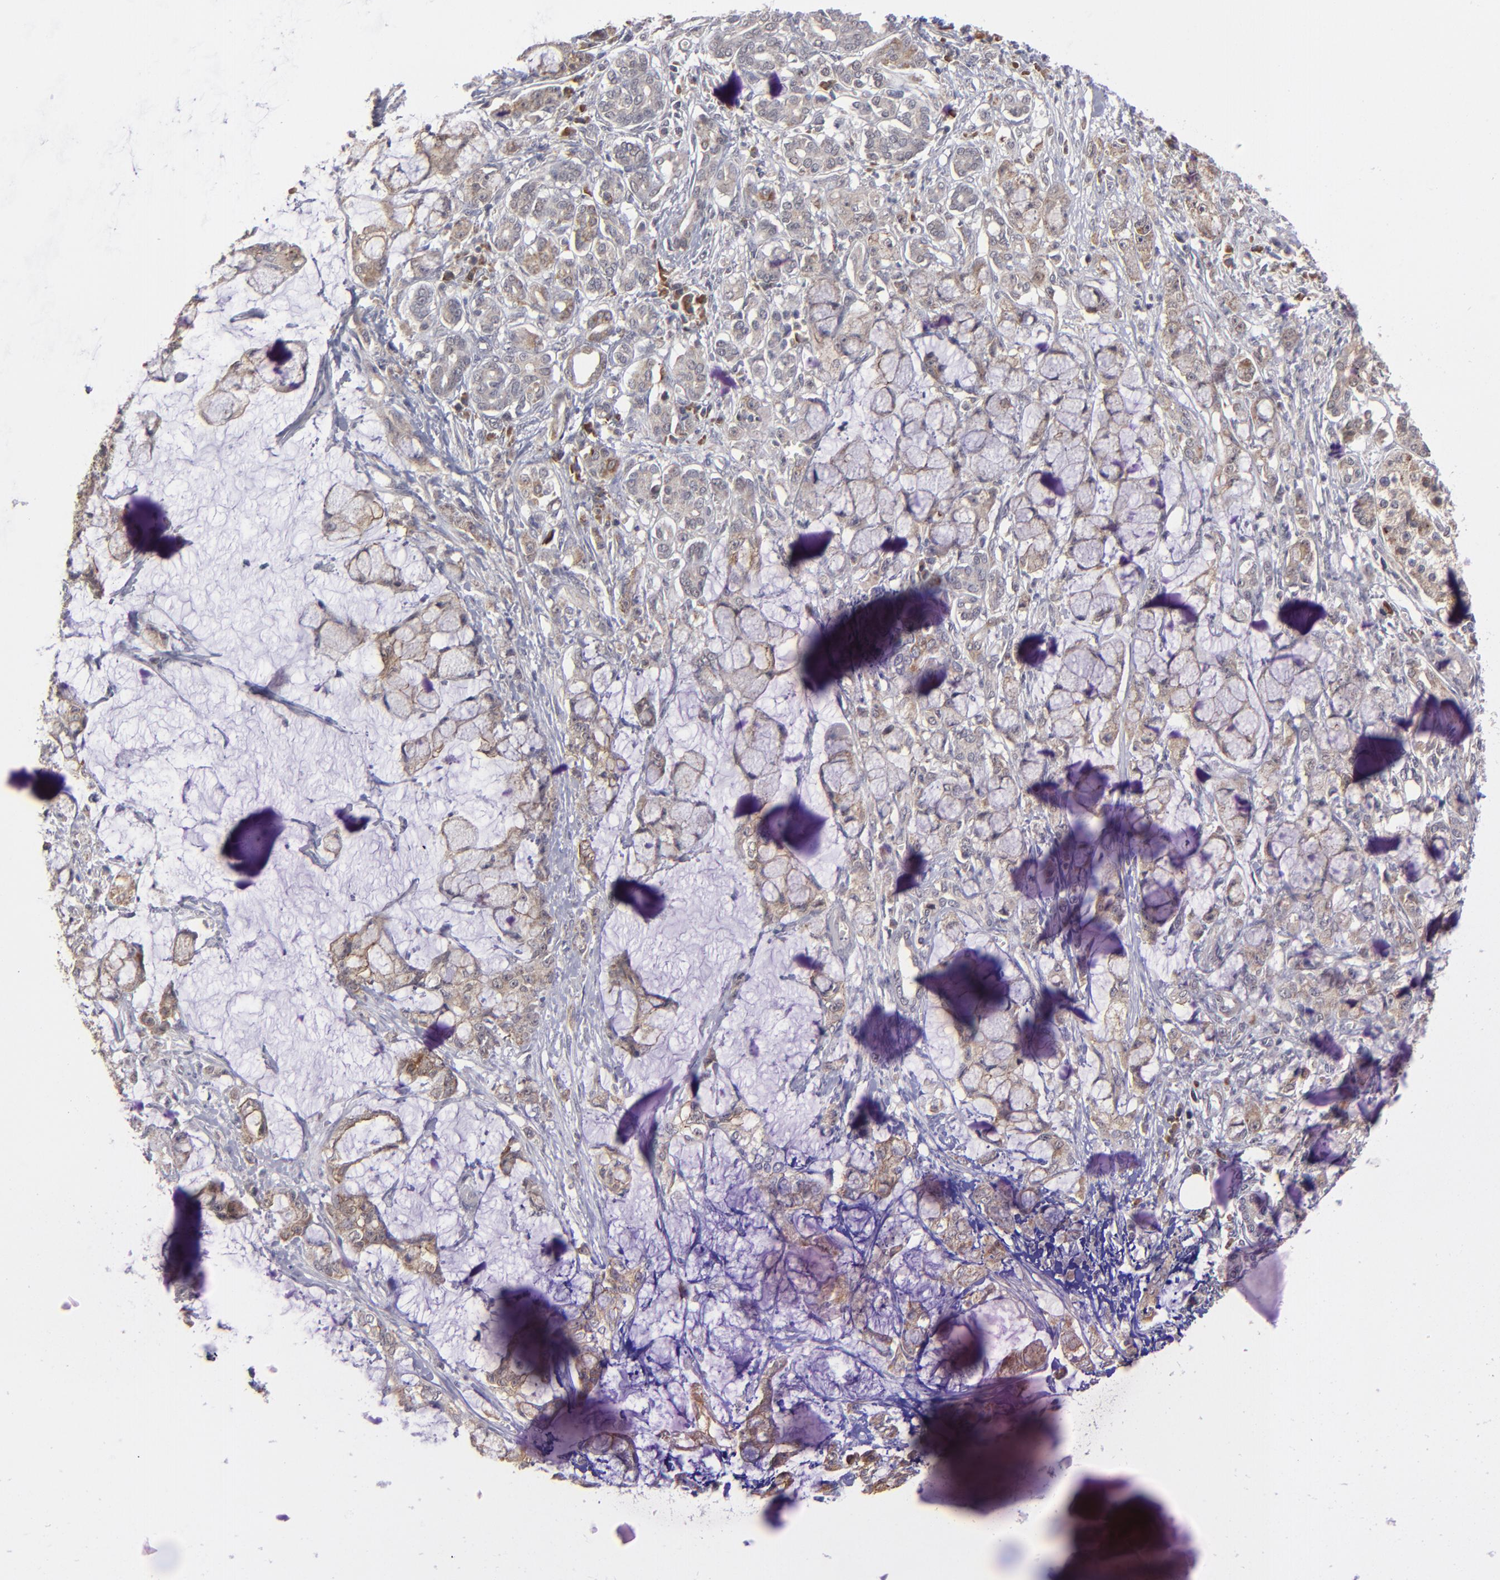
{"staining": {"intensity": "weak", "quantity": "25%-75%", "location": "cytoplasmic/membranous"}, "tissue": "pancreatic cancer", "cell_type": "Tumor cells", "image_type": "cancer", "snomed": [{"axis": "morphology", "description": "Adenocarcinoma, NOS"}, {"axis": "topography", "description": "Pancreas"}], "caption": "IHC of human adenocarcinoma (pancreatic) displays low levels of weak cytoplasmic/membranous expression in about 25%-75% of tumor cells.", "gene": "GLCCI1", "patient": {"sex": "female", "age": 73}}